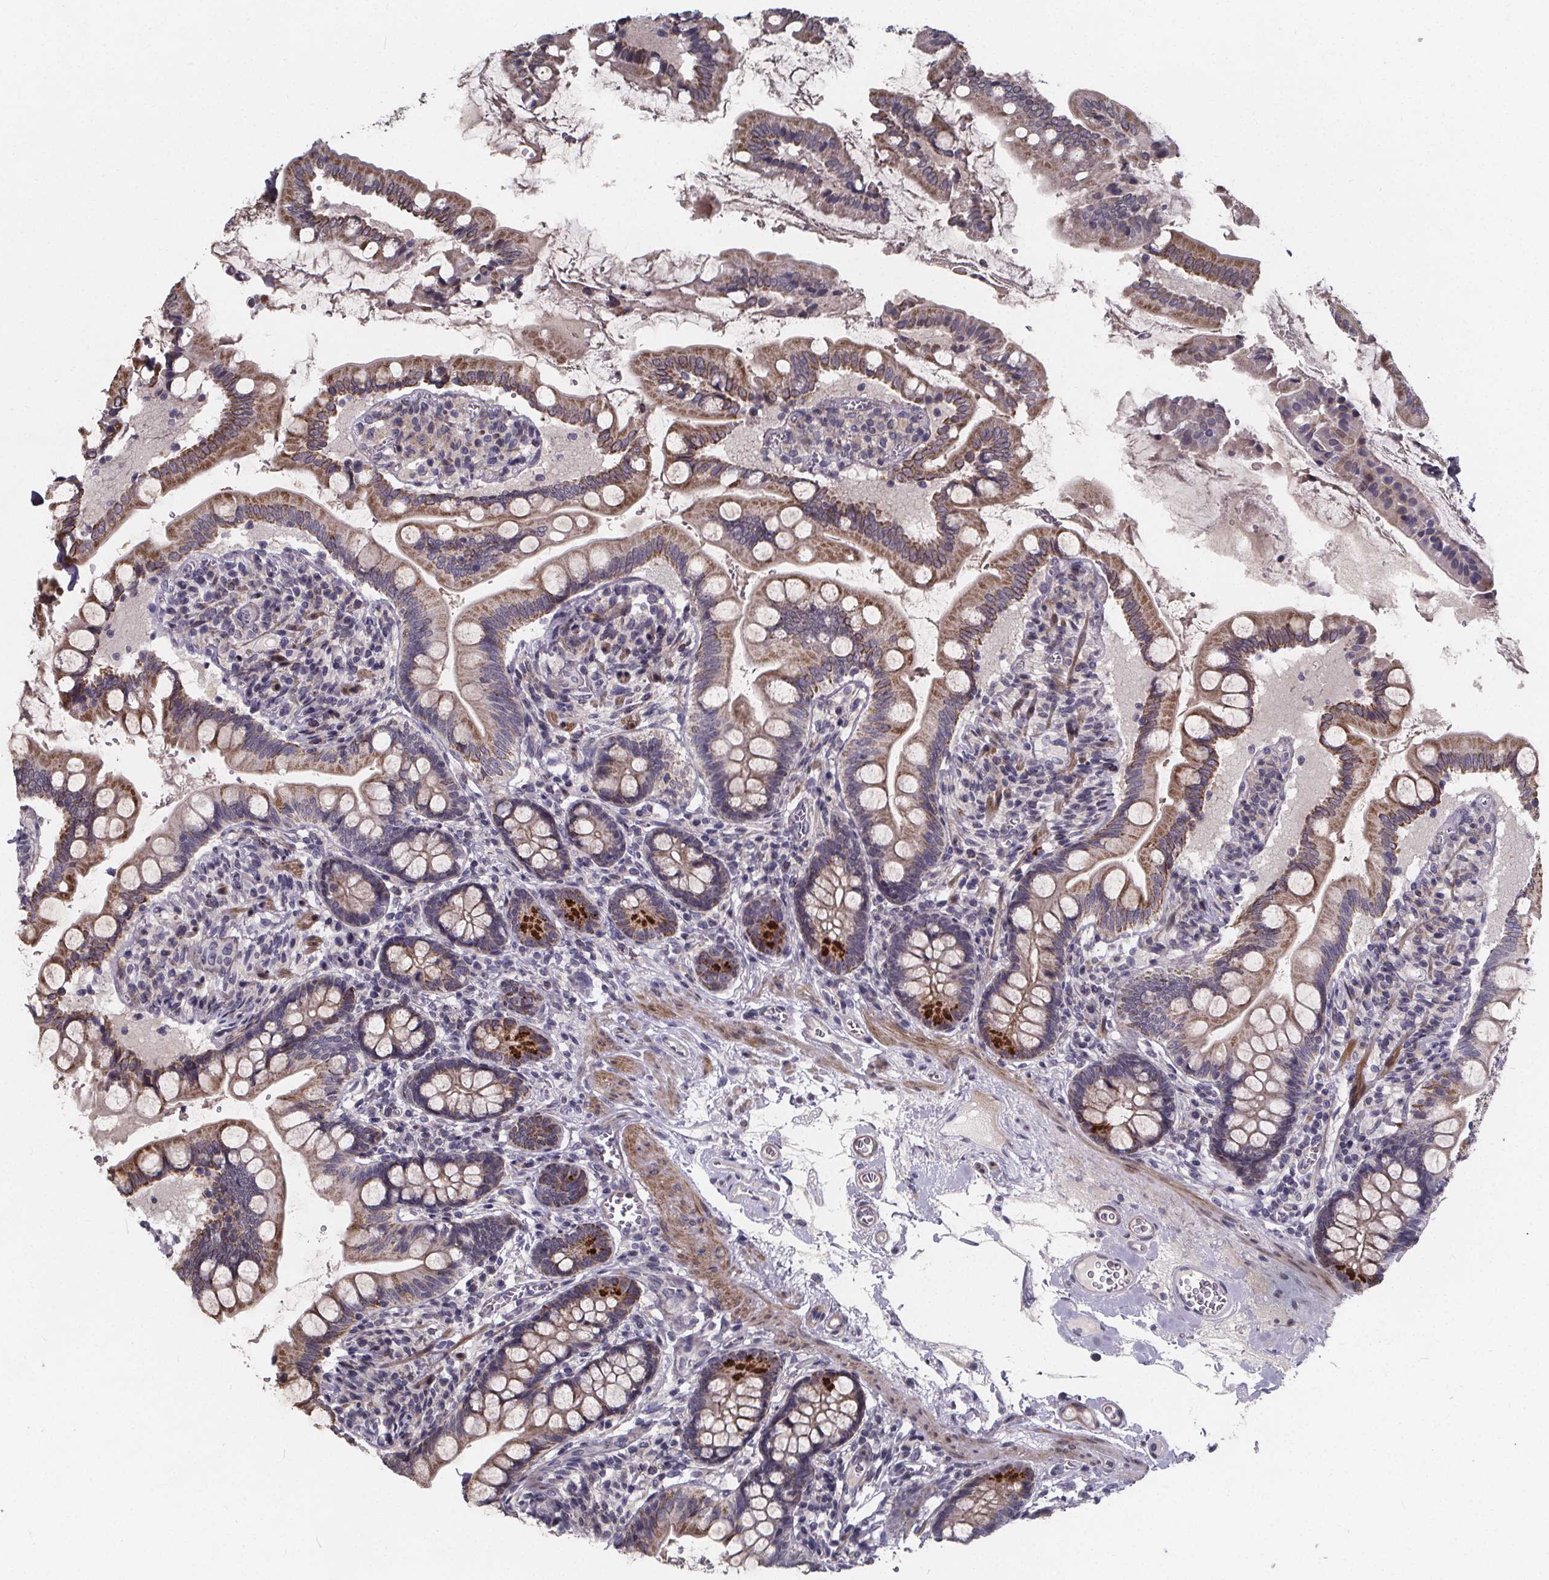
{"staining": {"intensity": "strong", "quantity": "25%-75%", "location": "cytoplasmic/membranous"}, "tissue": "small intestine", "cell_type": "Glandular cells", "image_type": "normal", "snomed": [{"axis": "morphology", "description": "Normal tissue, NOS"}, {"axis": "topography", "description": "Small intestine"}], "caption": "The histopathology image shows a brown stain indicating the presence of a protein in the cytoplasmic/membranous of glandular cells in small intestine.", "gene": "FBXW2", "patient": {"sex": "female", "age": 56}}